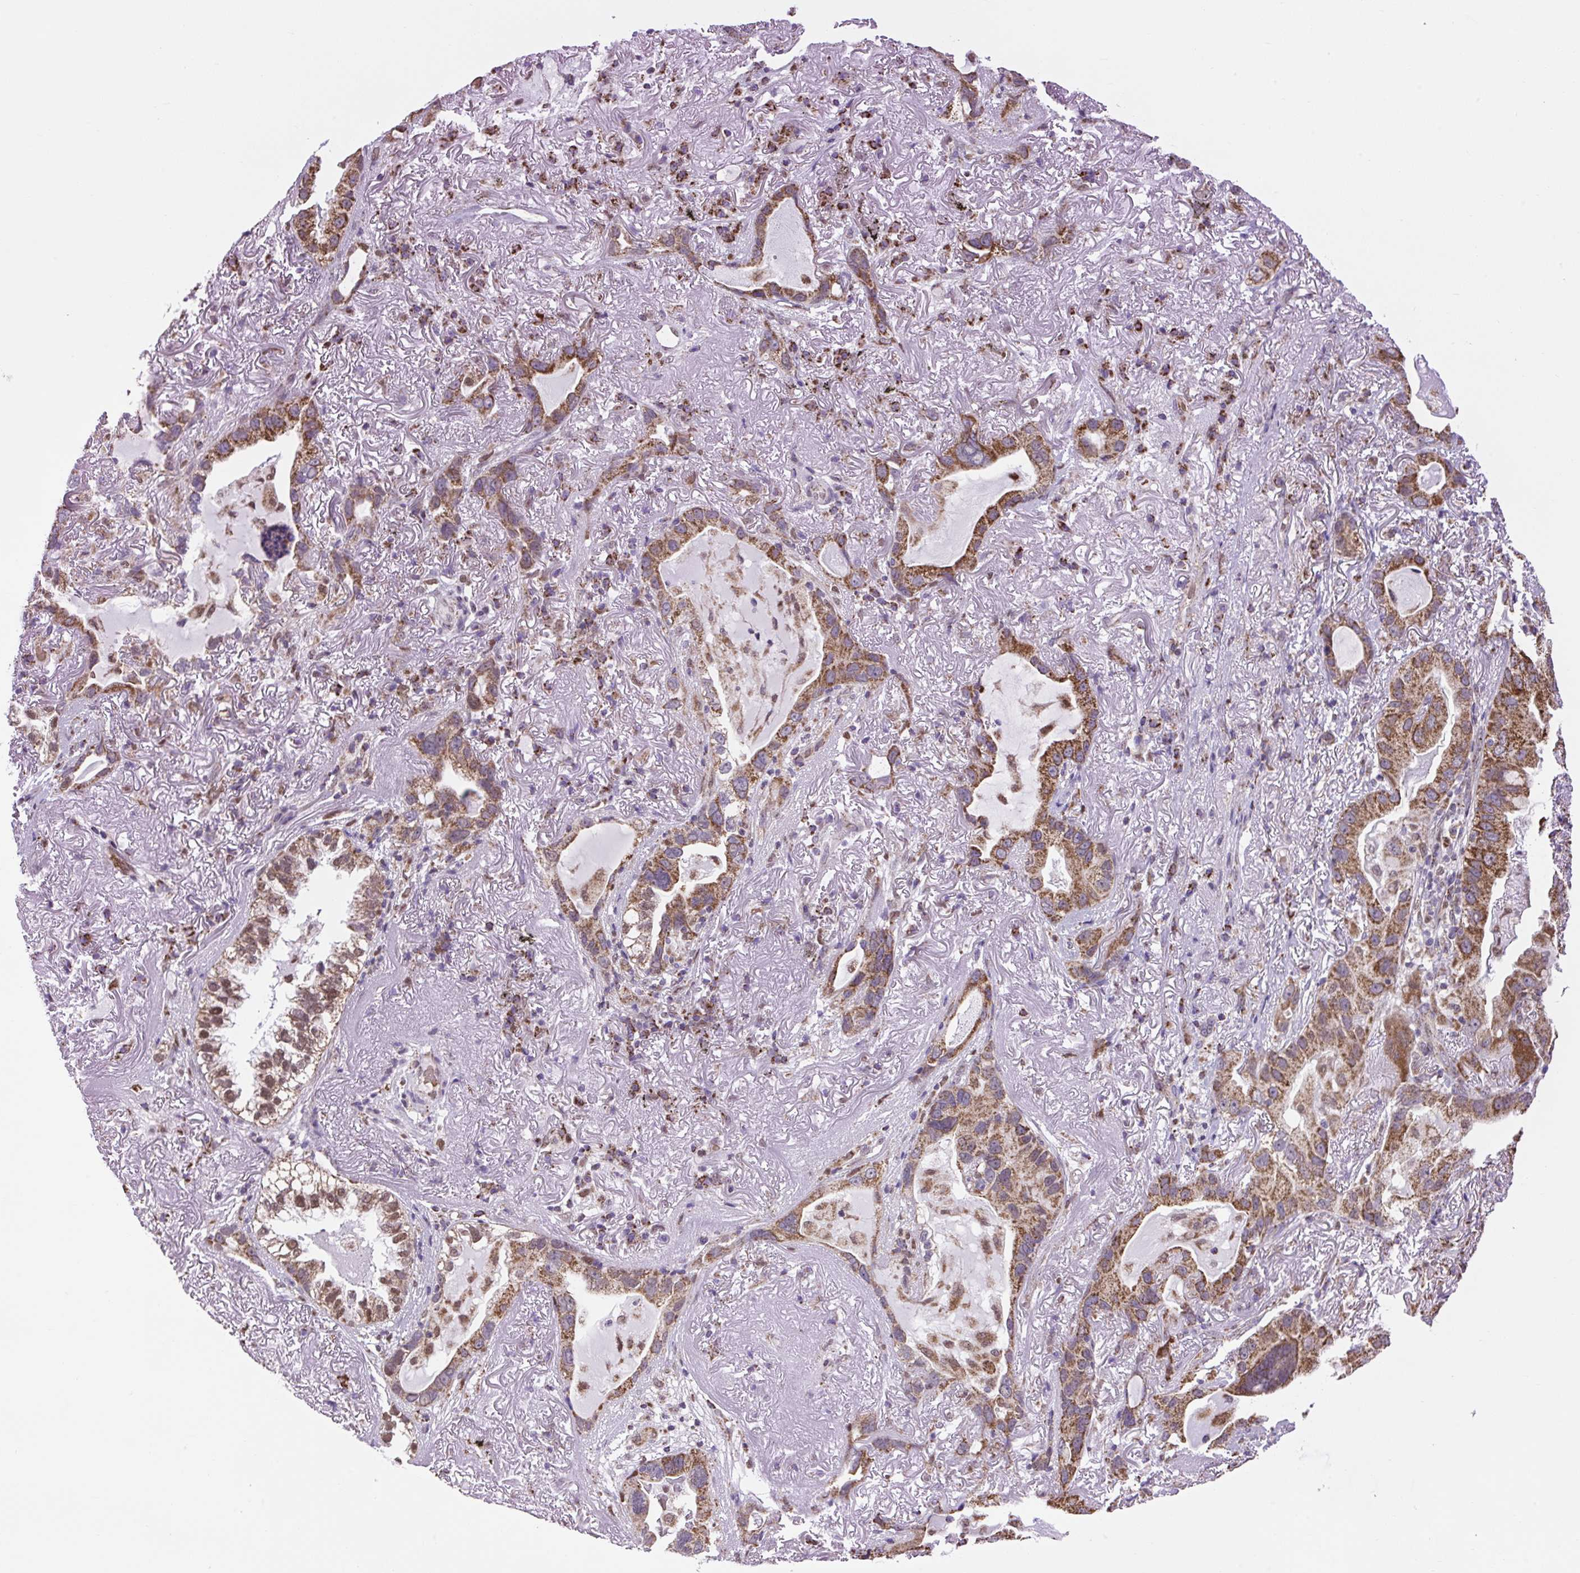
{"staining": {"intensity": "moderate", "quantity": ">75%", "location": "cytoplasmic/membranous"}, "tissue": "lung cancer", "cell_type": "Tumor cells", "image_type": "cancer", "snomed": [{"axis": "morphology", "description": "Adenocarcinoma, NOS"}, {"axis": "topography", "description": "Lung"}], "caption": "Lung cancer (adenocarcinoma) tissue reveals moderate cytoplasmic/membranous expression in approximately >75% of tumor cells", "gene": "SCO2", "patient": {"sex": "female", "age": 69}}